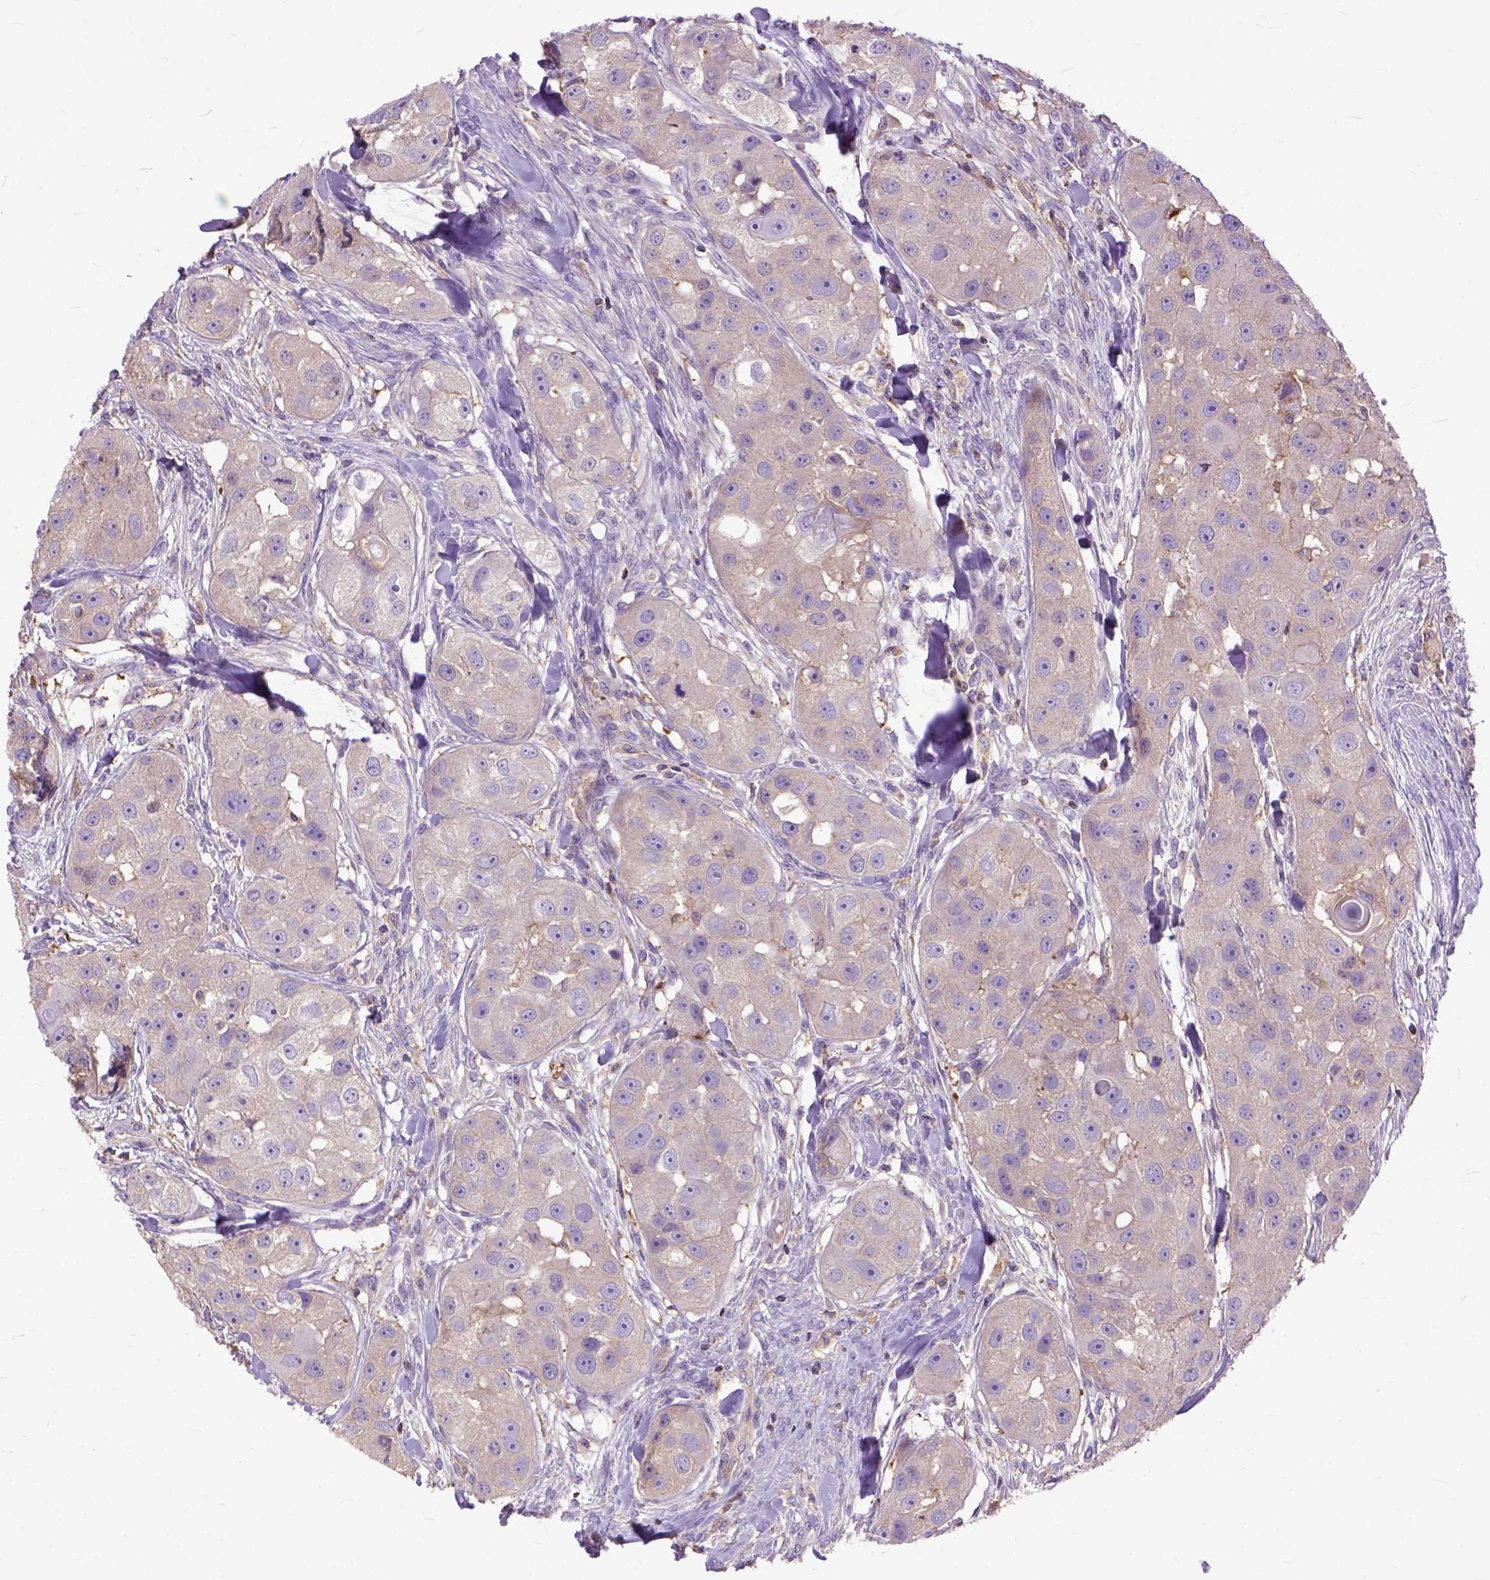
{"staining": {"intensity": "weak", "quantity": "25%-75%", "location": "cytoplasmic/membranous"}, "tissue": "head and neck cancer", "cell_type": "Tumor cells", "image_type": "cancer", "snomed": [{"axis": "morphology", "description": "Squamous cell carcinoma, NOS"}, {"axis": "topography", "description": "Head-Neck"}], "caption": "This is an image of IHC staining of head and neck squamous cell carcinoma, which shows weak positivity in the cytoplasmic/membranous of tumor cells.", "gene": "NAMPT", "patient": {"sex": "male", "age": 51}}